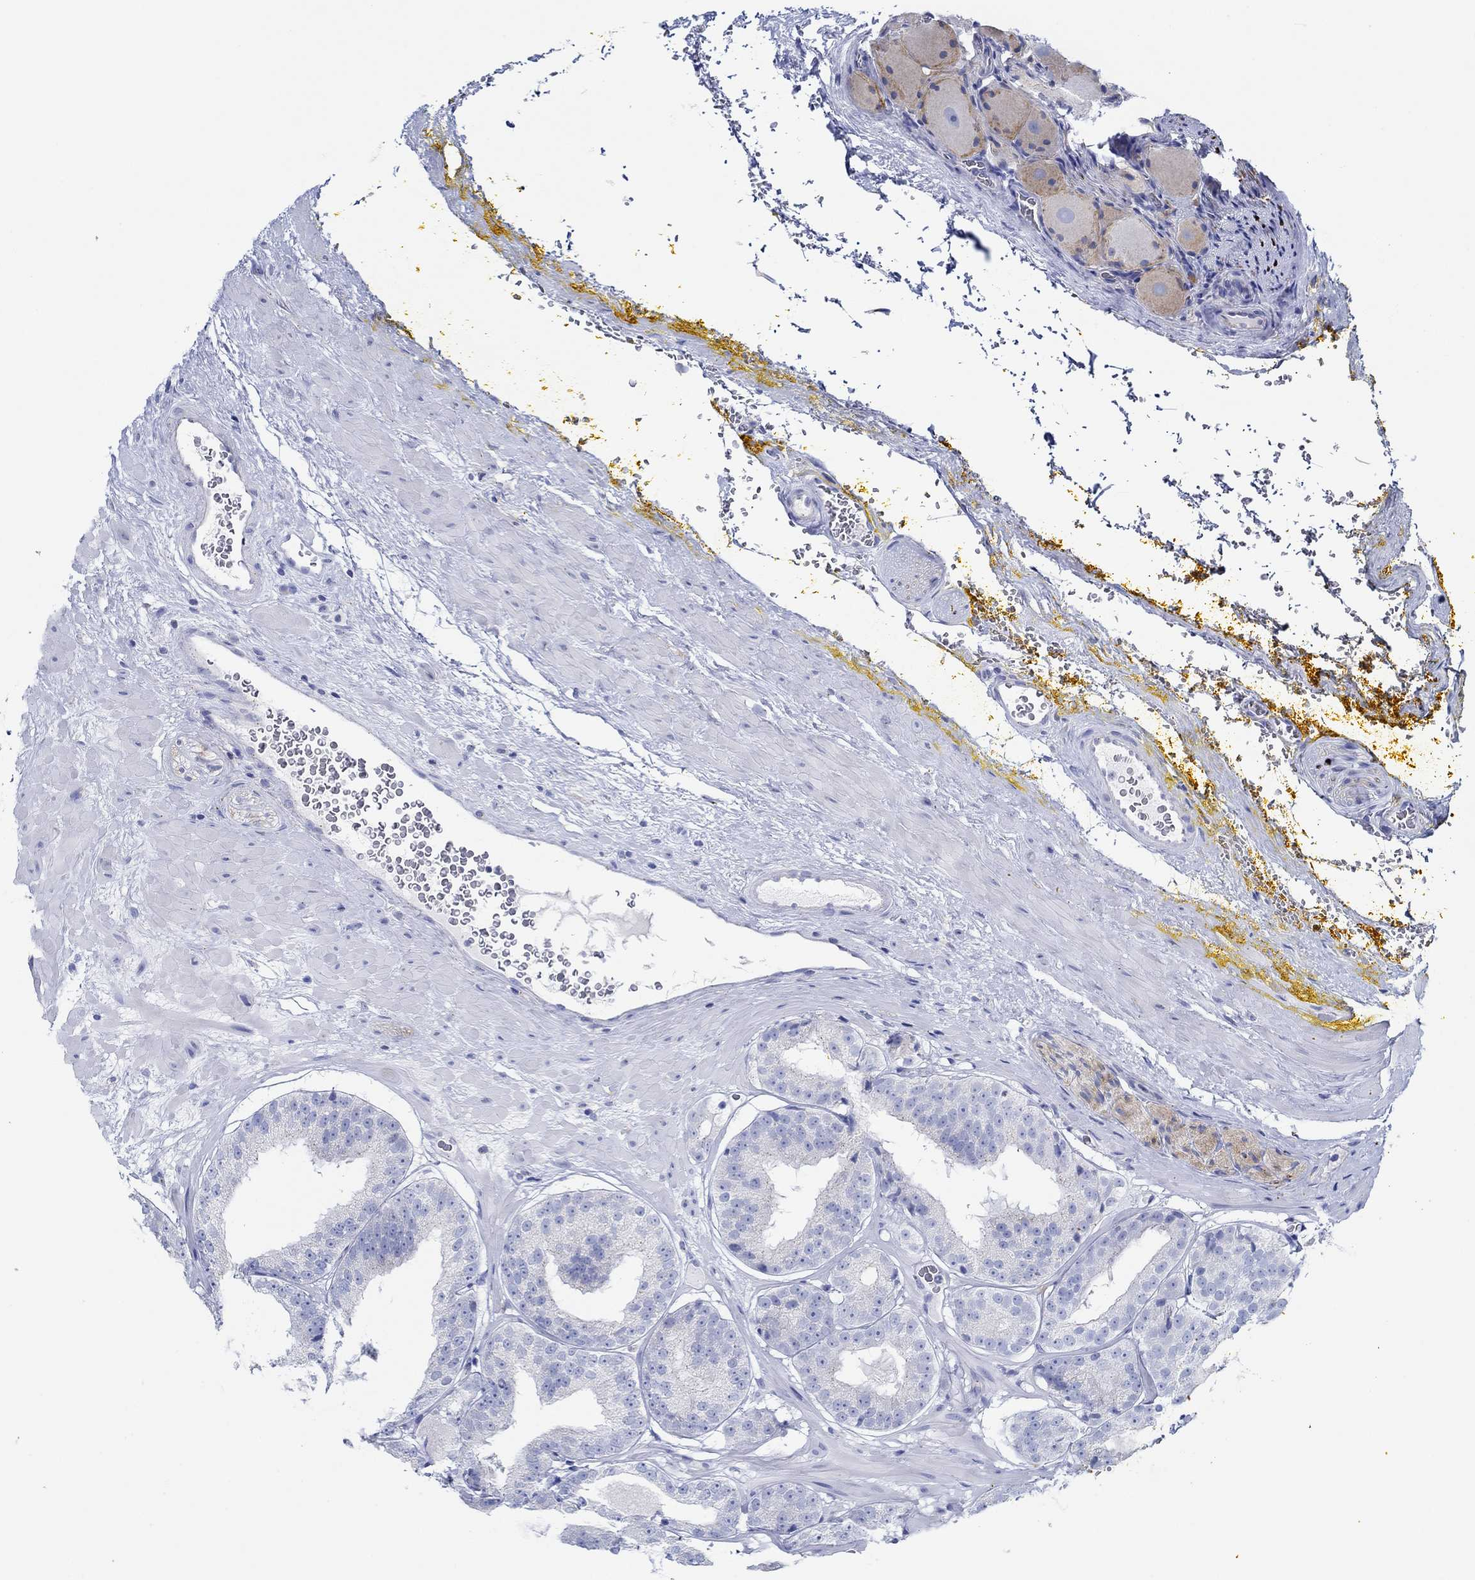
{"staining": {"intensity": "weak", "quantity": "<25%", "location": "cytoplasmic/membranous"}, "tissue": "prostate cancer", "cell_type": "Tumor cells", "image_type": "cancer", "snomed": [{"axis": "morphology", "description": "Adenocarcinoma, Low grade"}, {"axis": "topography", "description": "Prostate"}], "caption": "Immunohistochemical staining of human prostate low-grade adenocarcinoma demonstrates no significant positivity in tumor cells.", "gene": "IGFBP6", "patient": {"sex": "male", "age": 60}}